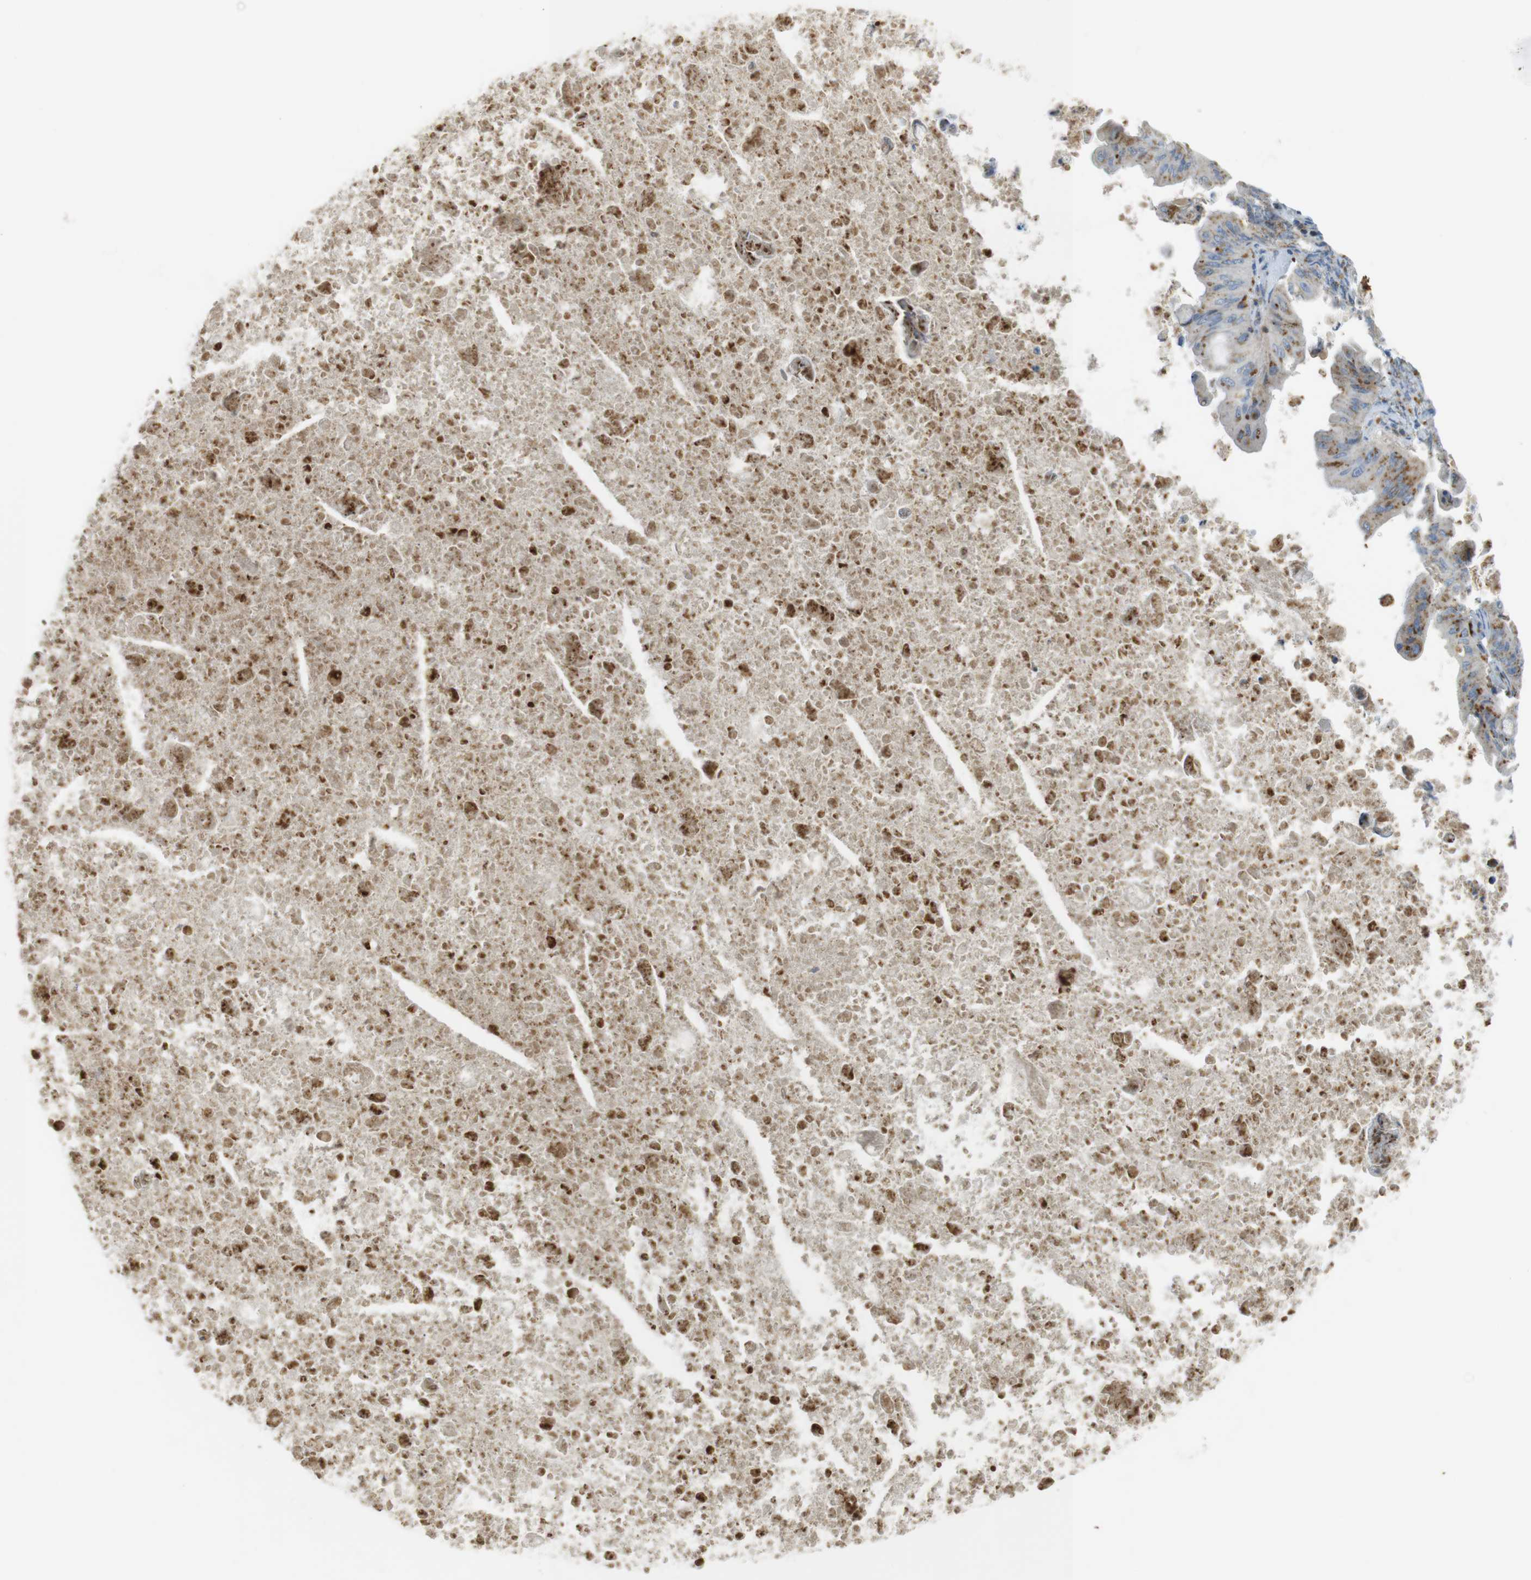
{"staining": {"intensity": "moderate", "quantity": ">75%", "location": "cytoplasmic/membranous"}, "tissue": "ovarian cancer", "cell_type": "Tumor cells", "image_type": "cancer", "snomed": [{"axis": "morphology", "description": "Cystadenocarcinoma, mucinous, NOS"}, {"axis": "topography", "description": "Ovary"}], "caption": "The photomicrograph demonstrates immunohistochemical staining of ovarian cancer. There is moderate cytoplasmic/membranous expression is identified in approximately >75% of tumor cells. (Brightfield microscopy of DAB IHC at high magnification).", "gene": "LAMP1", "patient": {"sex": "female", "age": 37}}